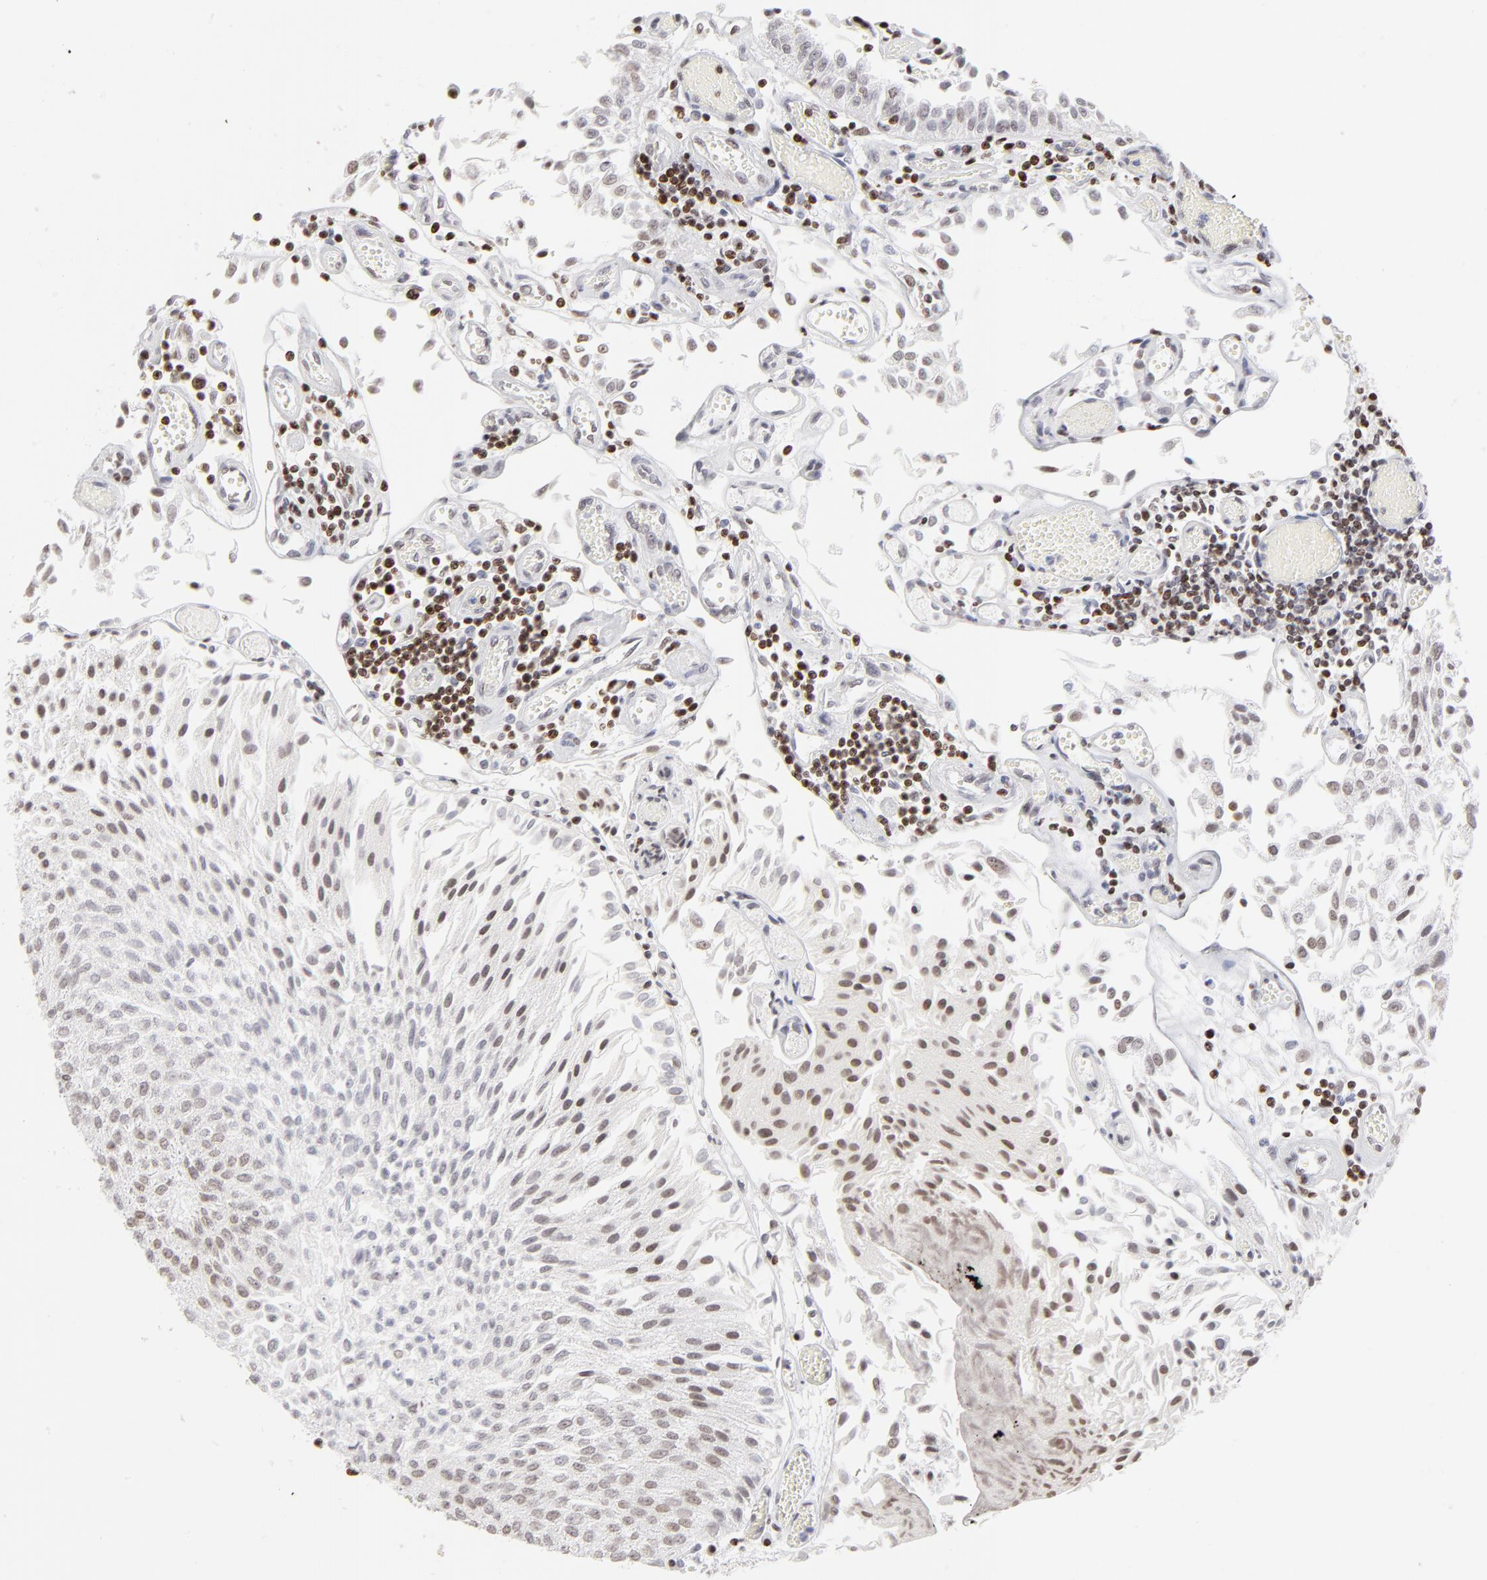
{"staining": {"intensity": "weak", "quantity": "<25%", "location": "nuclear"}, "tissue": "urothelial cancer", "cell_type": "Tumor cells", "image_type": "cancer", "snomed": [{"axis": "morphology", "description": "Urothelial carcinoma, Low grade"}, {"axis": "topography", "description": "Urinary bladder"}], "caption": "This is an IHC micrograph of low-grade urothelial carcinoma. There is no expression in tumor cells.", "gene": "PARP1", "patient": {"sex": "male", "age": 86}}